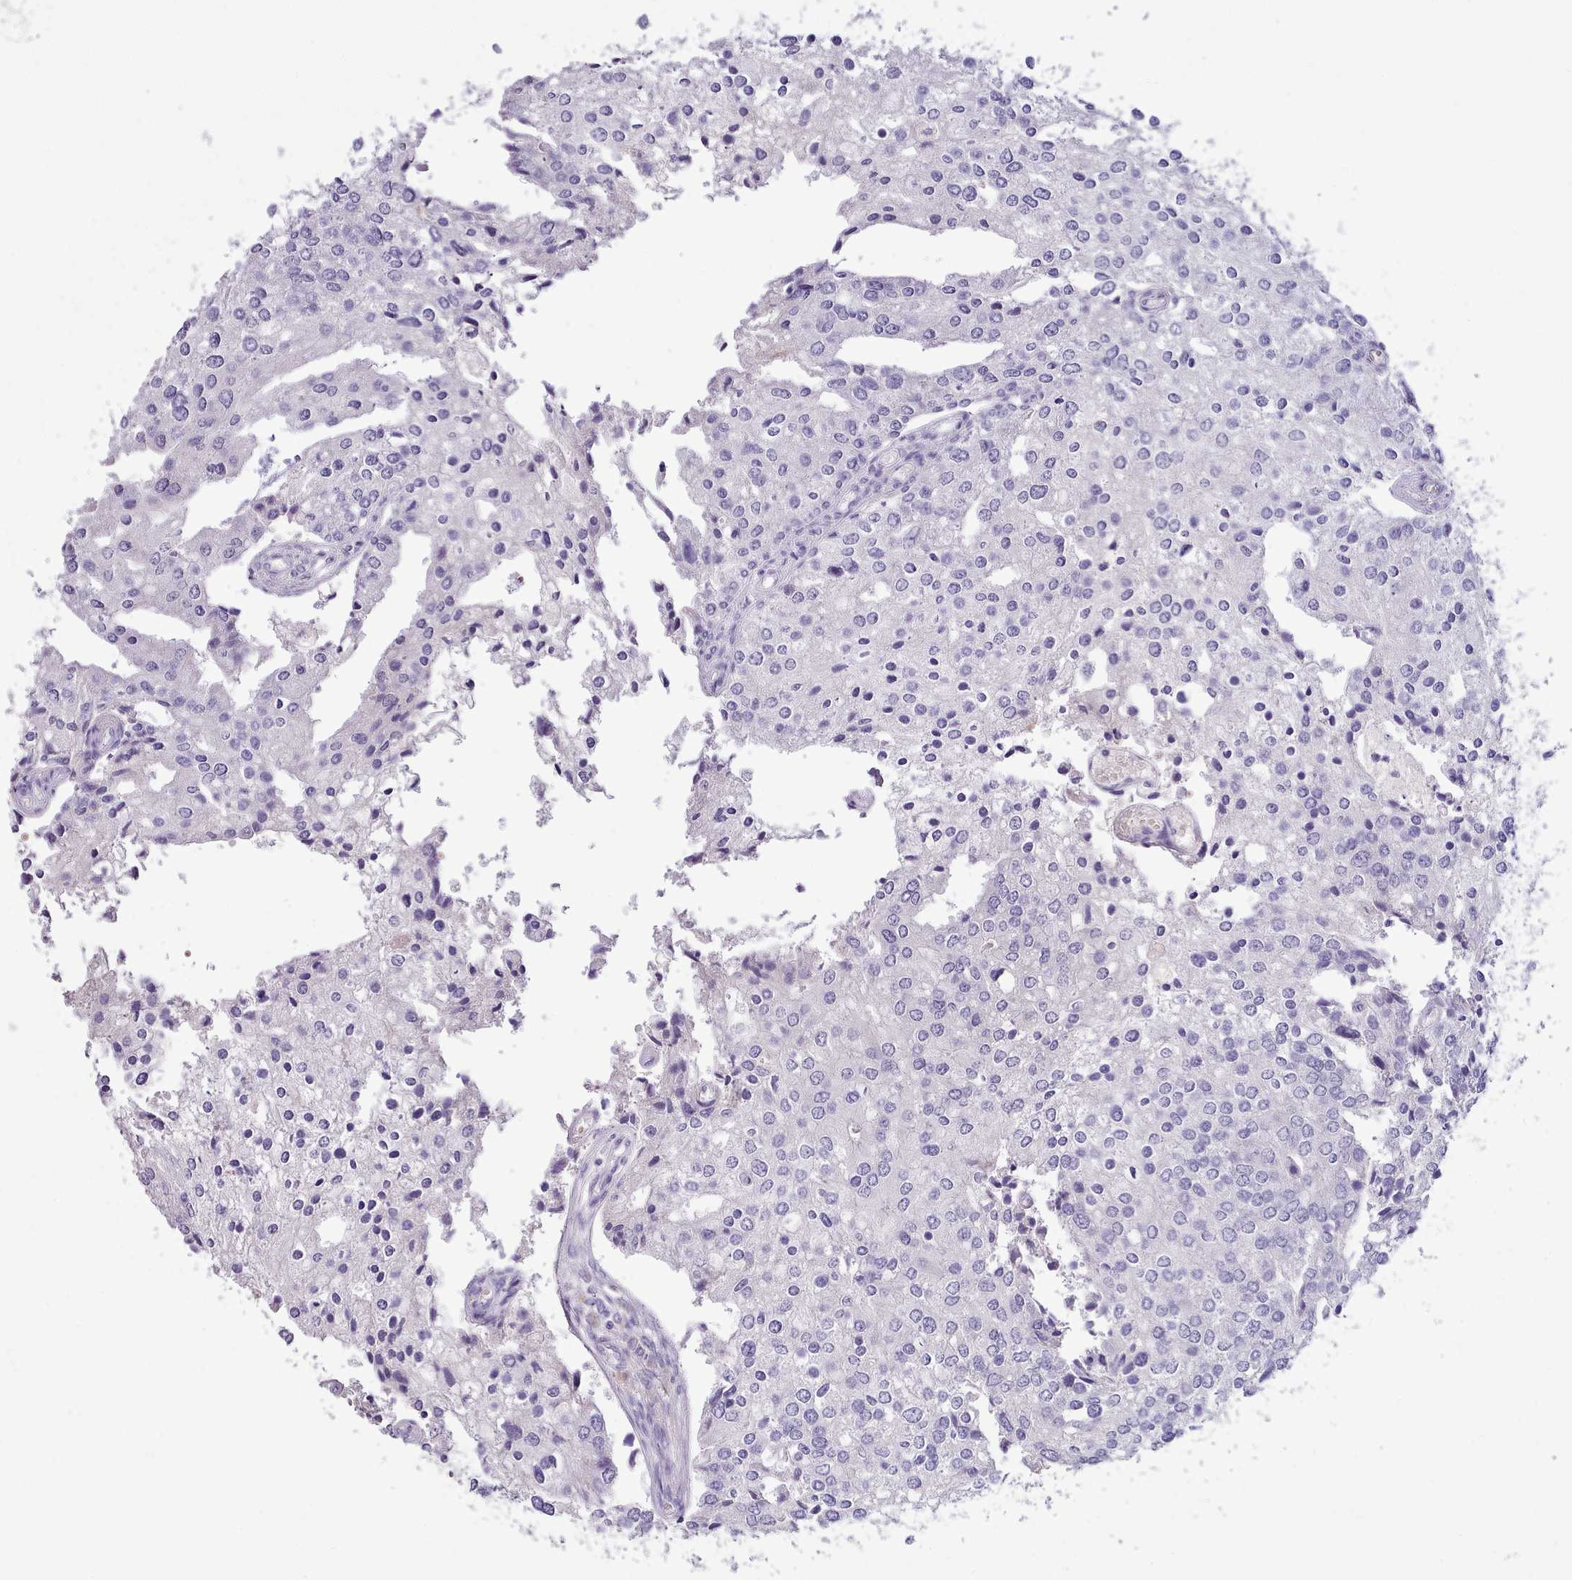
{"staining": {"intensity": "negative", "quantity": "none", "location": "none"}, "tissue": "prostate cancer", "cell_type": "Tumor cells", "image_type": "cancer", "snomed": [{"axis": "morphology", "description": "Adenocarcinoma, High grade"}, {"axis": "topography", "description": "Prostate"}], "caption": "High-grade adenocarcinoma (prostate) was stained to show a protein in brown. There is no significant expression in tumor cells. (Brightfield microscopy of DAB (3,3'-diaminobenzidine) IHC at high magnification).", "gene": "TOX2", "patient": {"sex": "male", "age": 62}}